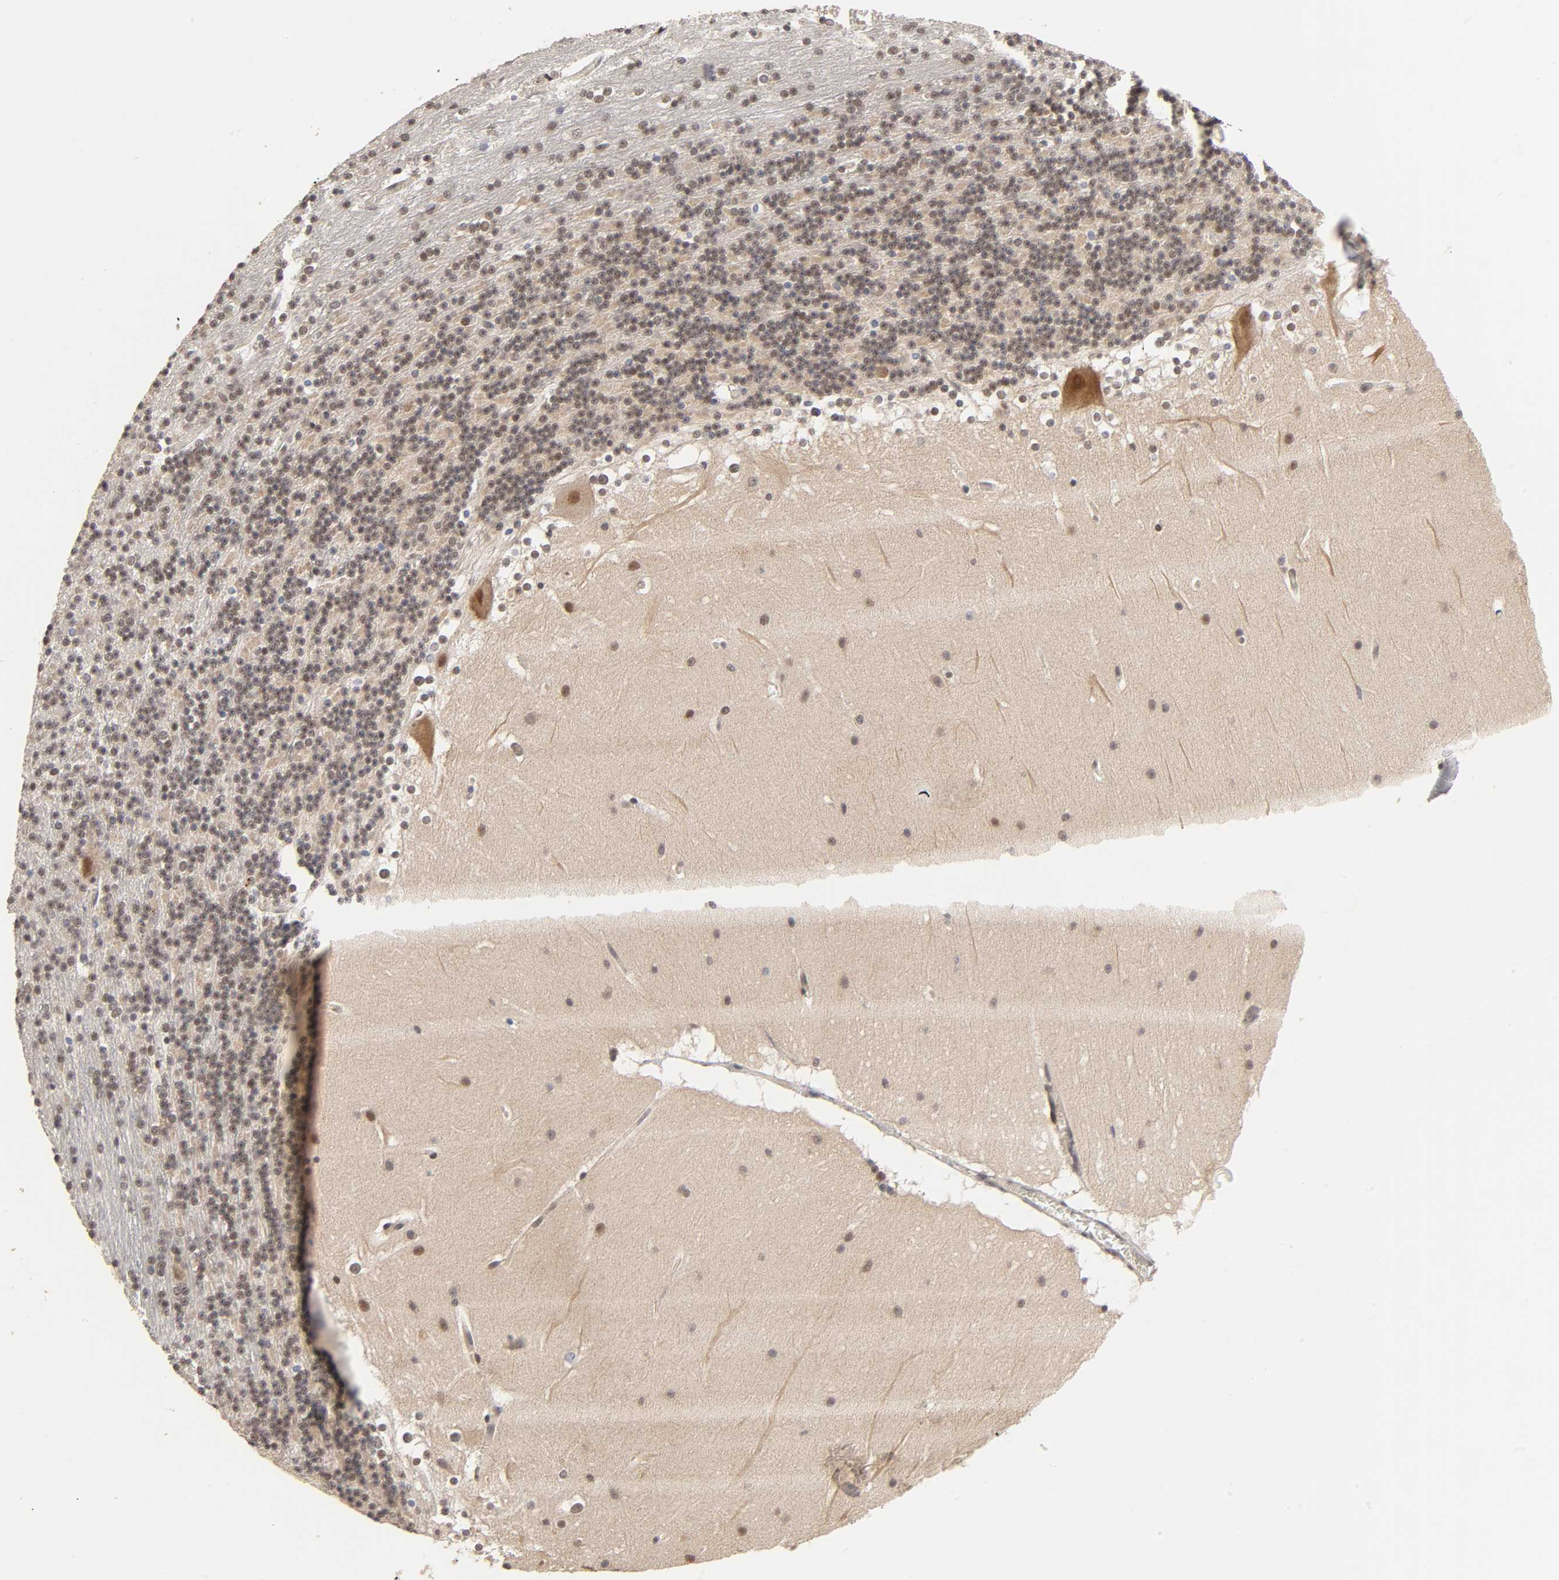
{"staining": {"intensity": "moderate", "quantity": "<25%", "location": "nuclear"}, "tissue": "cerebellum", "cell_type": "Cells in granular layer", "image_type": "normal", "snomed": [{"axis": "morphology", "description": "Normal tissue, NOS"}, {"axis": "topography", "description": "Cerebellum"}], "caption": "Cerebellum stained with a brown dye displays moderate nuclear positive positivity in approximately <25% of cells in granular layer.", "gene": "EP300", "patient": {"sex": "female", "age": 19}}